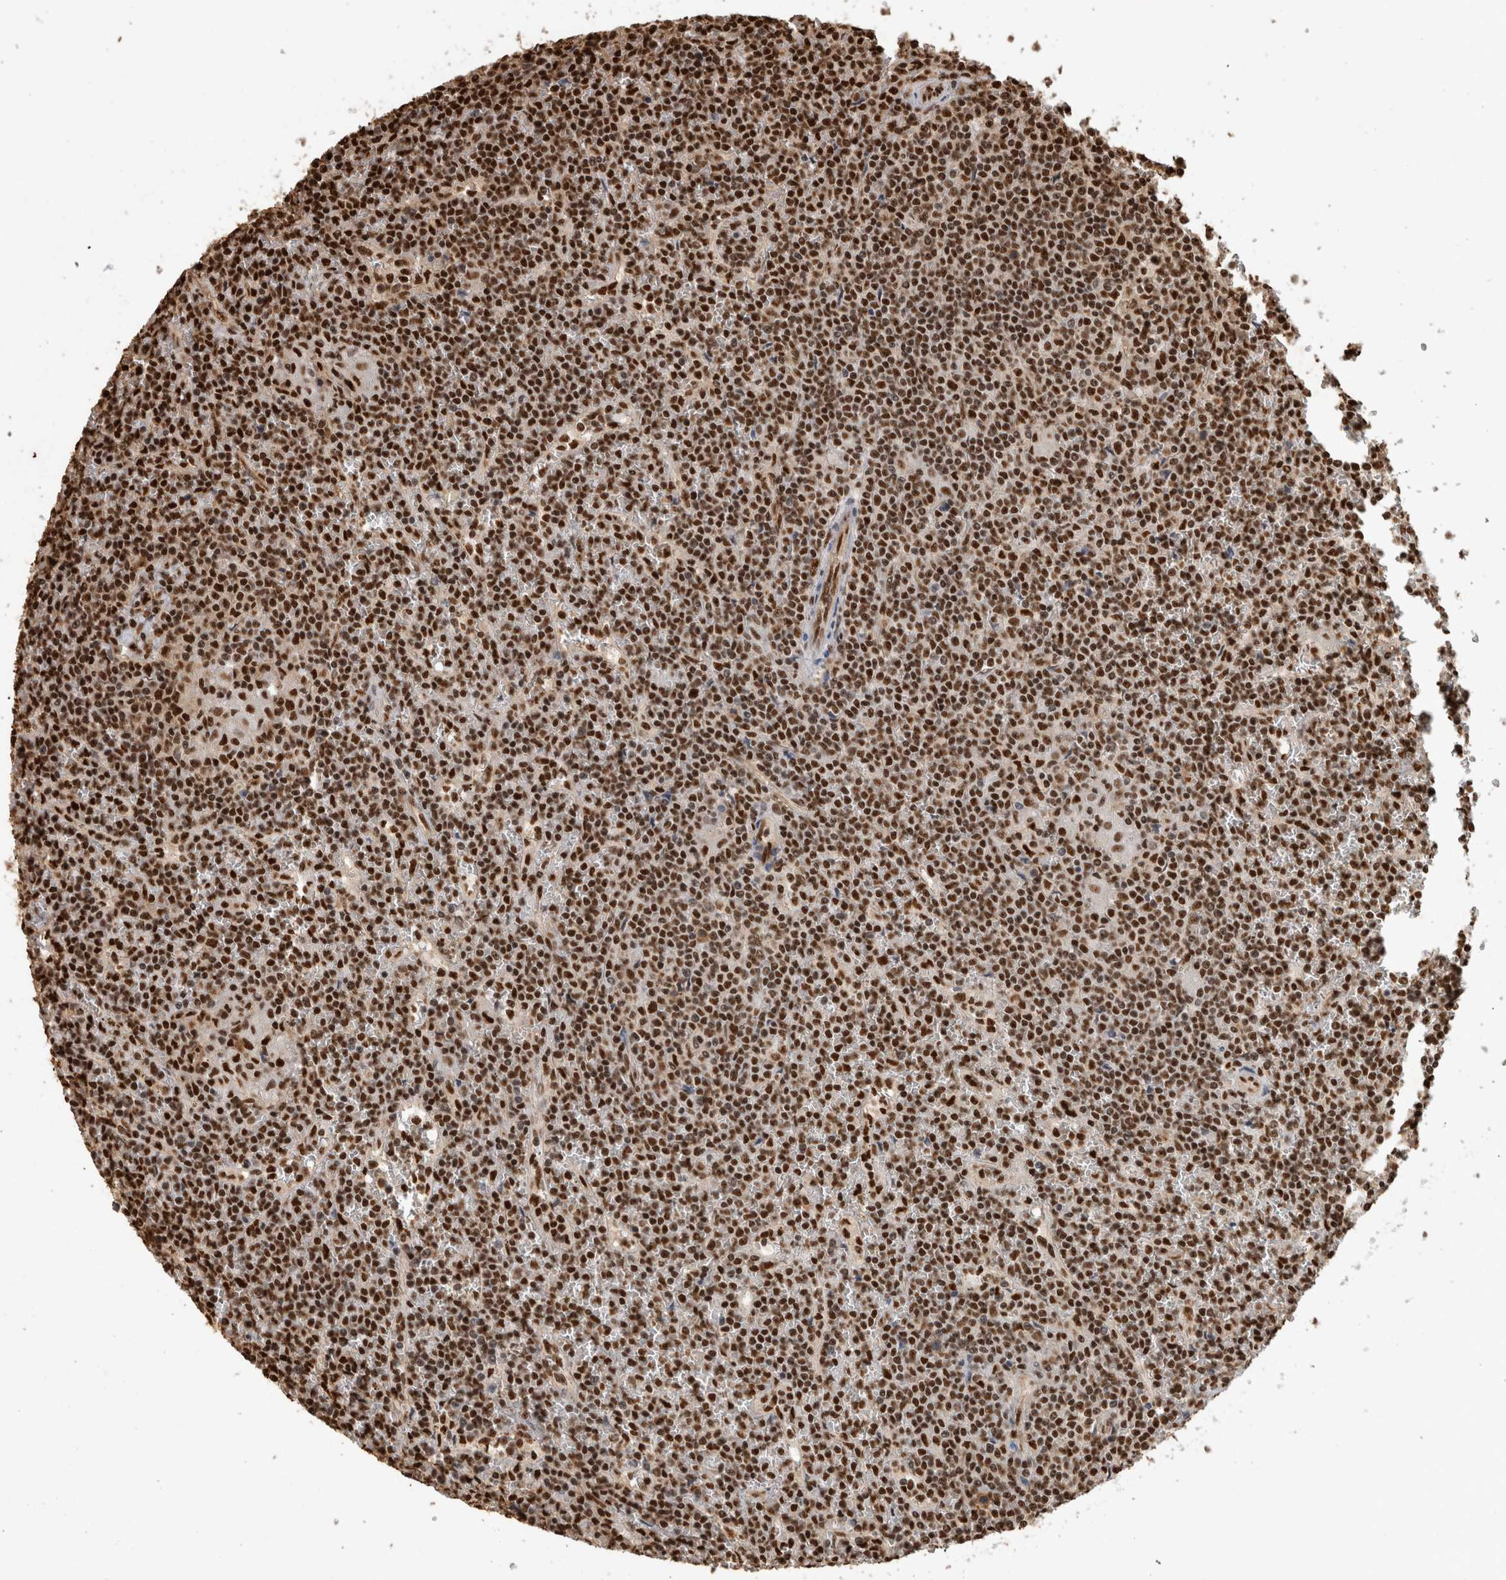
{"staining": {"intensity": "strong", "quantity": ">75%", "location": "nuclear"}, "tissue": "lymphoma", "cell_type": "Tumor cells", "image_type": "cancer", "snomed": [{"axis": "morphology", "description": "Malignant lymphoma, non-Hodgkin's type, Low grade"}, {"axis": "topography", "description": "Spleen"}], "caption": "Human malignant lymphoma, non-Hodgkin's type (low-grade) stained with a brown dye exhibits strong nuclear positive staining in about >75% of tumor cells.", "gene": "RAD50", "patient": {"sex": "female", "age": 19}}